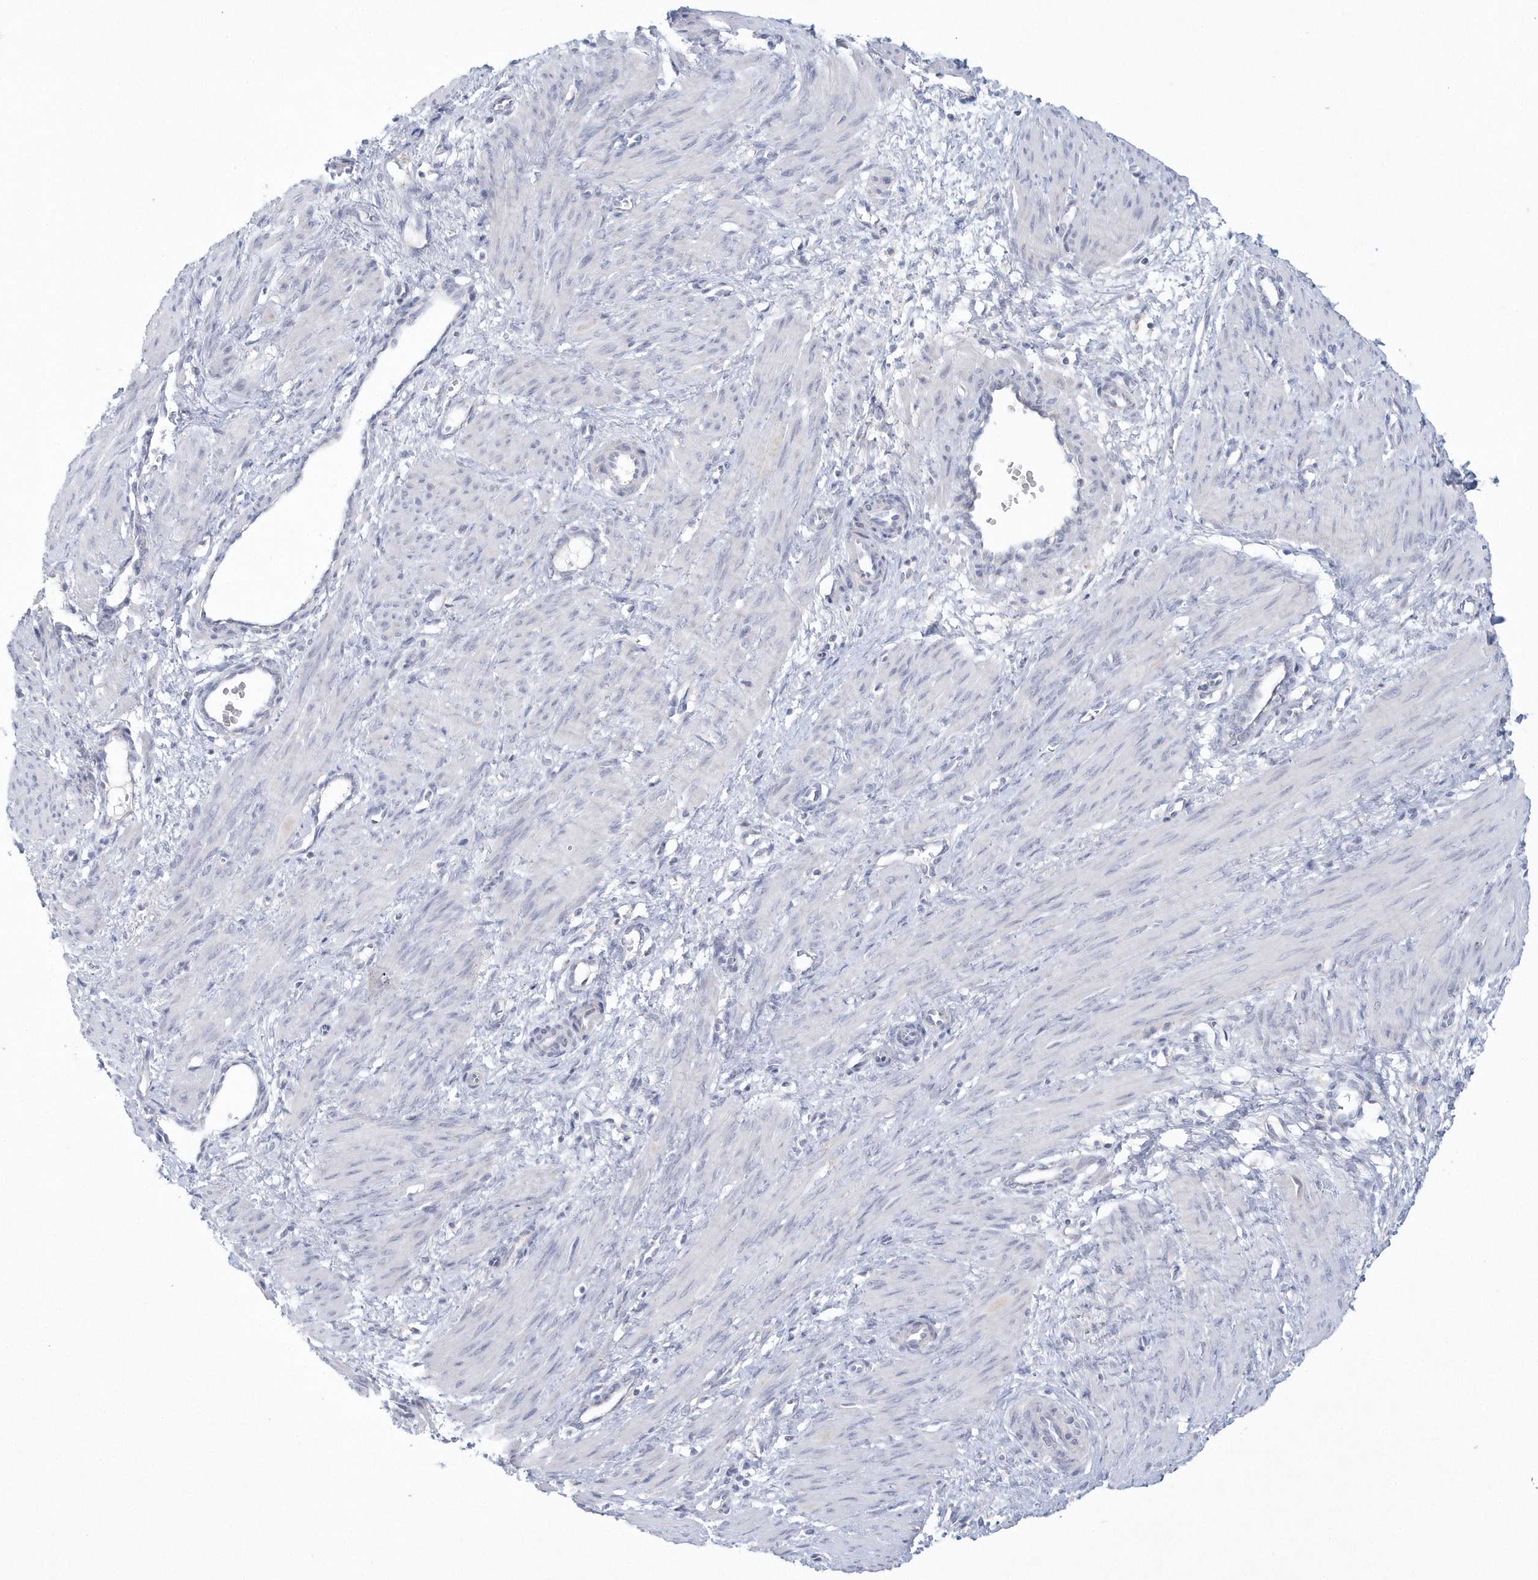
{"staining": {"intensity": "negative", "quantity": "none", "location": "none"}, "tissue": "smooth muscle", "cell_type": "Smooth muscle cells", "image_type": "normal", "snomed": [{"axis": "morphology", "description": "Normal tissue, NOS"}, {"axis": "topography", "description": "Endometrium"}], "caption": "A histopathology image of smooth muscle stained for a protein reveals no brown staining in smooth muscle cells.", "gene": "NIPAL1", "patient": {"sex": "female", "age": 33}}